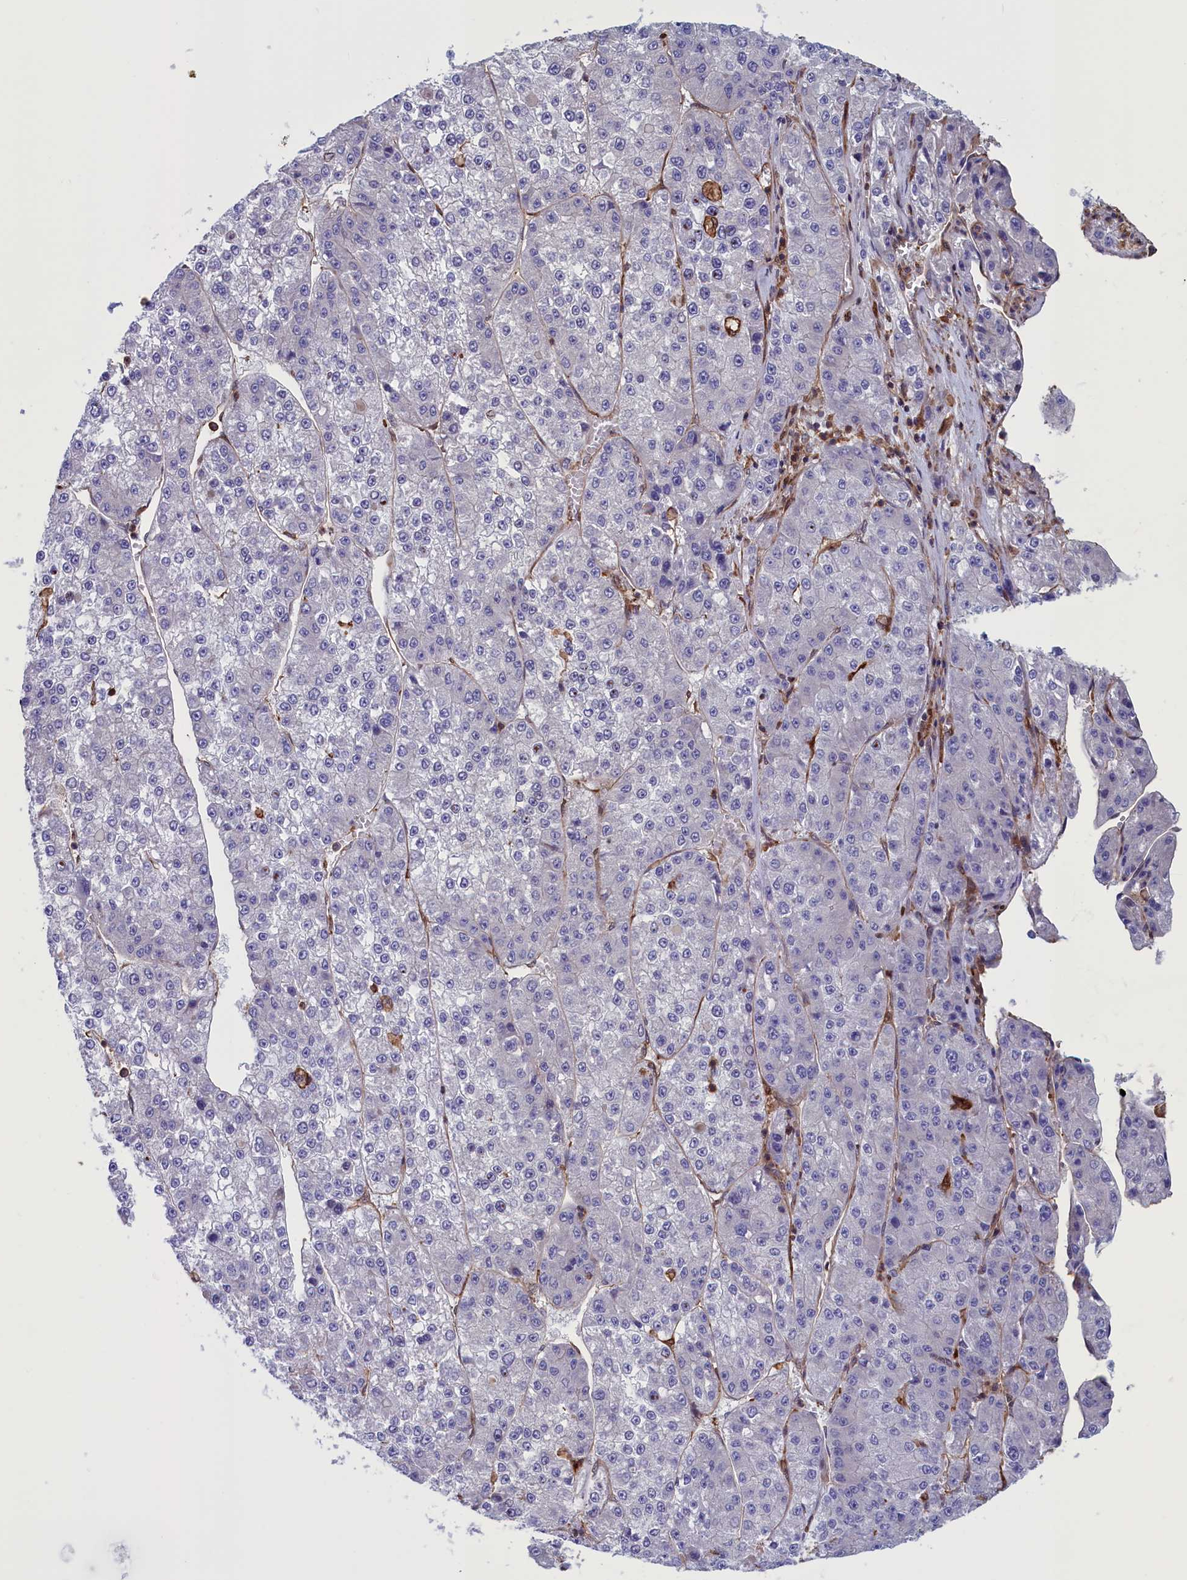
{"staining": {"intensity": "negative", "quantity": "none", "location": "none"}, "tissue": "liver cancer", "cell_type": "Tumor cells", "image_type": "cancer", "snomed": [{"axis": "morphology", "description": "Carcinoma, Hepatocellular, NOS"}, {"axis": "topography", "description": "Liver"}], "caption": "Human liver hepatocellular carcinoma stained for a protein using IHC displays no positivity in tumor cells.", "gene": "ARHGAP18", "patient": {"sex": "female", "age": 73}}